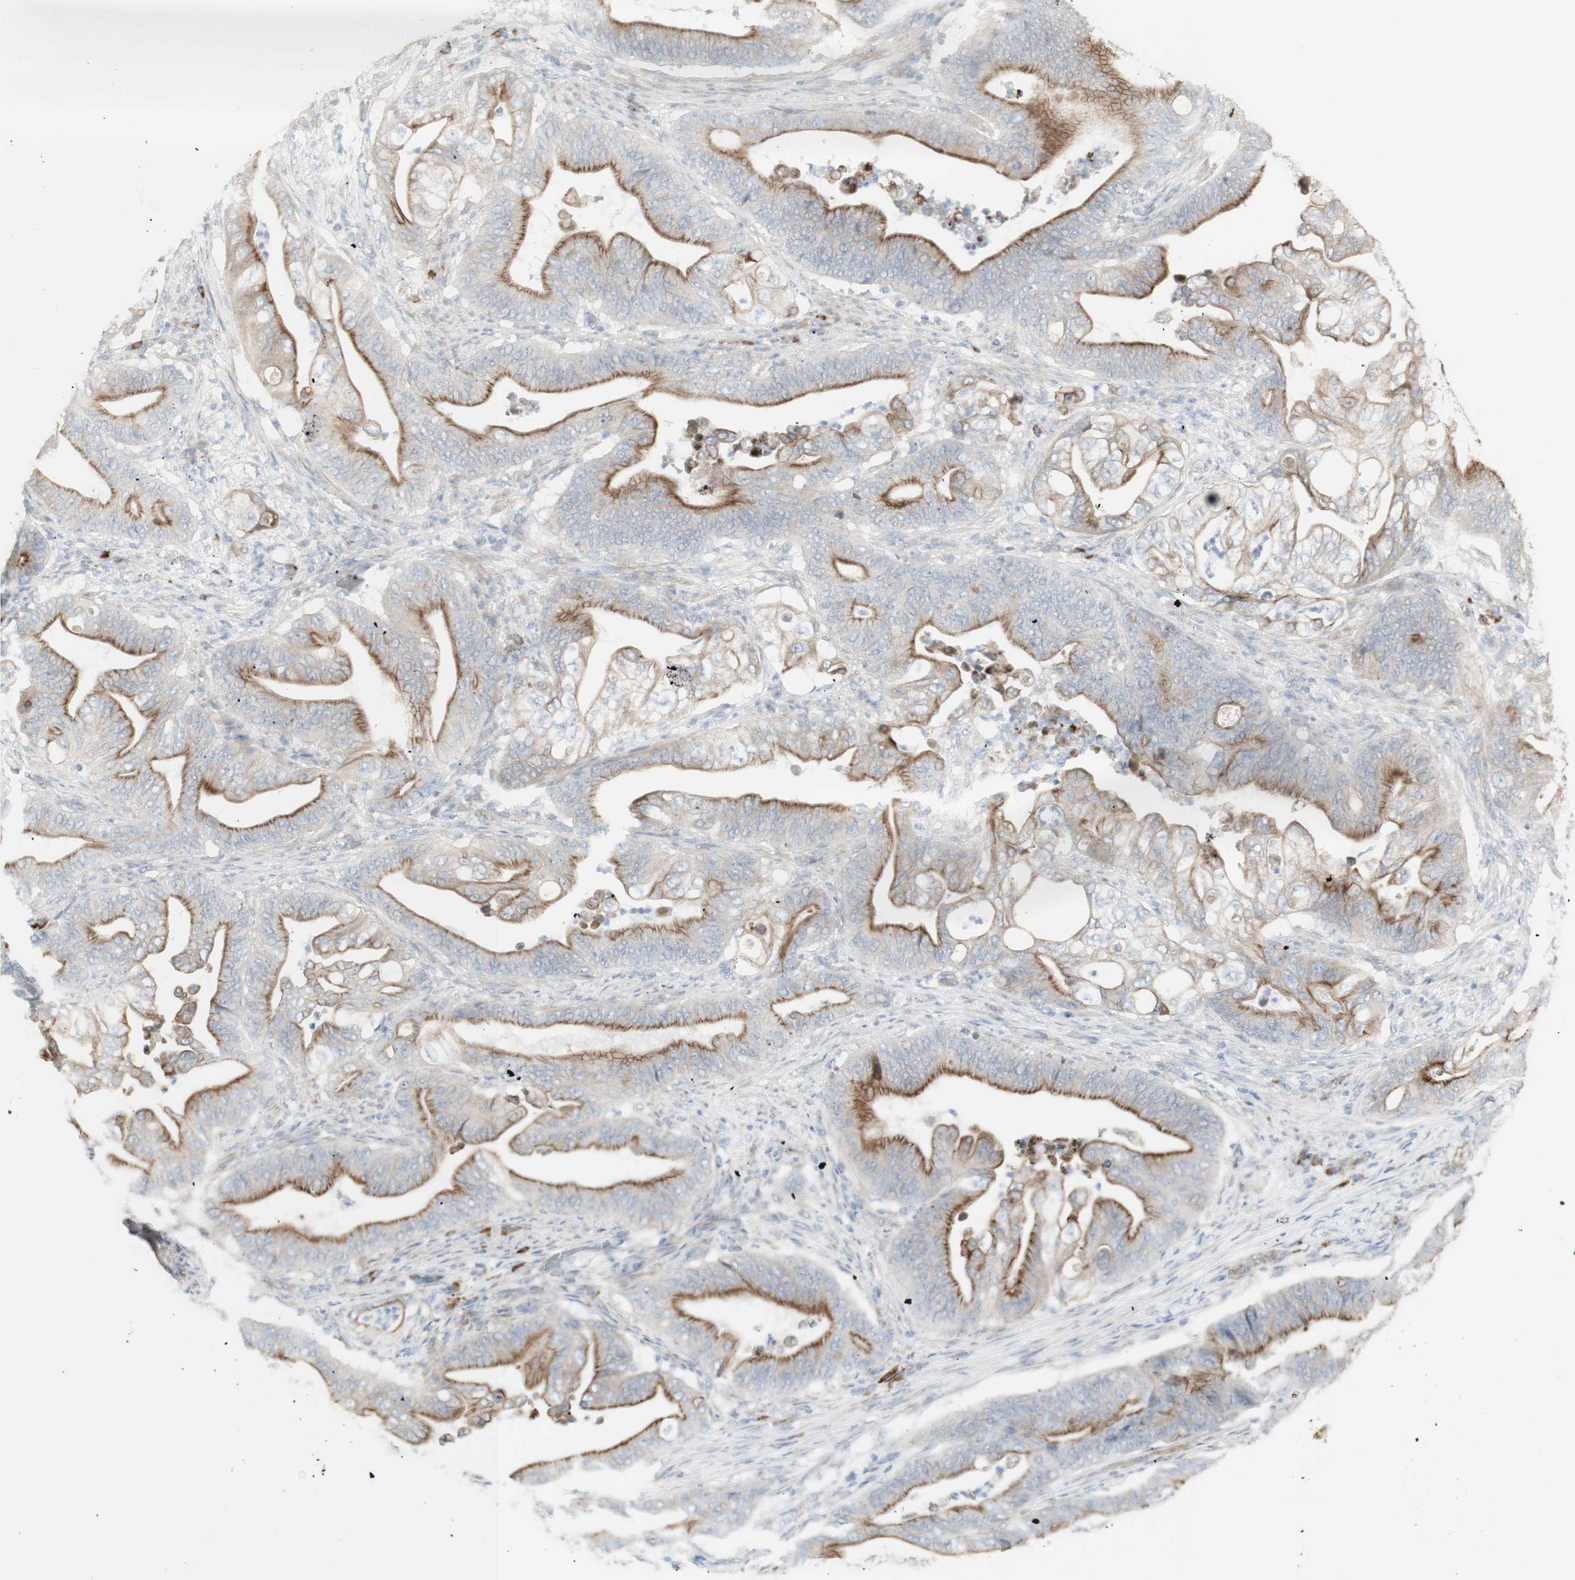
{"staining": {"intensity": "moderate", "quantity": ">75%", "location": "cytoplasmic/membranous"}, "tissue": "stomach cancer", "cell_type": "Tumor cells", "image_type": "cancer", "snomed": [{"axis": "morphology", "description": "Adenocarcinoma, NOS"}, {"axis": "topography", "description": "Stomach"}], "caption": "Immunohistochemical staining of stomach cancer (adenocarcinoma) shows moderate cytoplasmic/membranous protein staining in approximately >75% of tumor cells. (DAB (3,3'-diaminobenzidine) = brown stain, brightfield microscopy at high magnification).", "gene": "NDST4", "patient": {"sex": "female", "age": 73}}